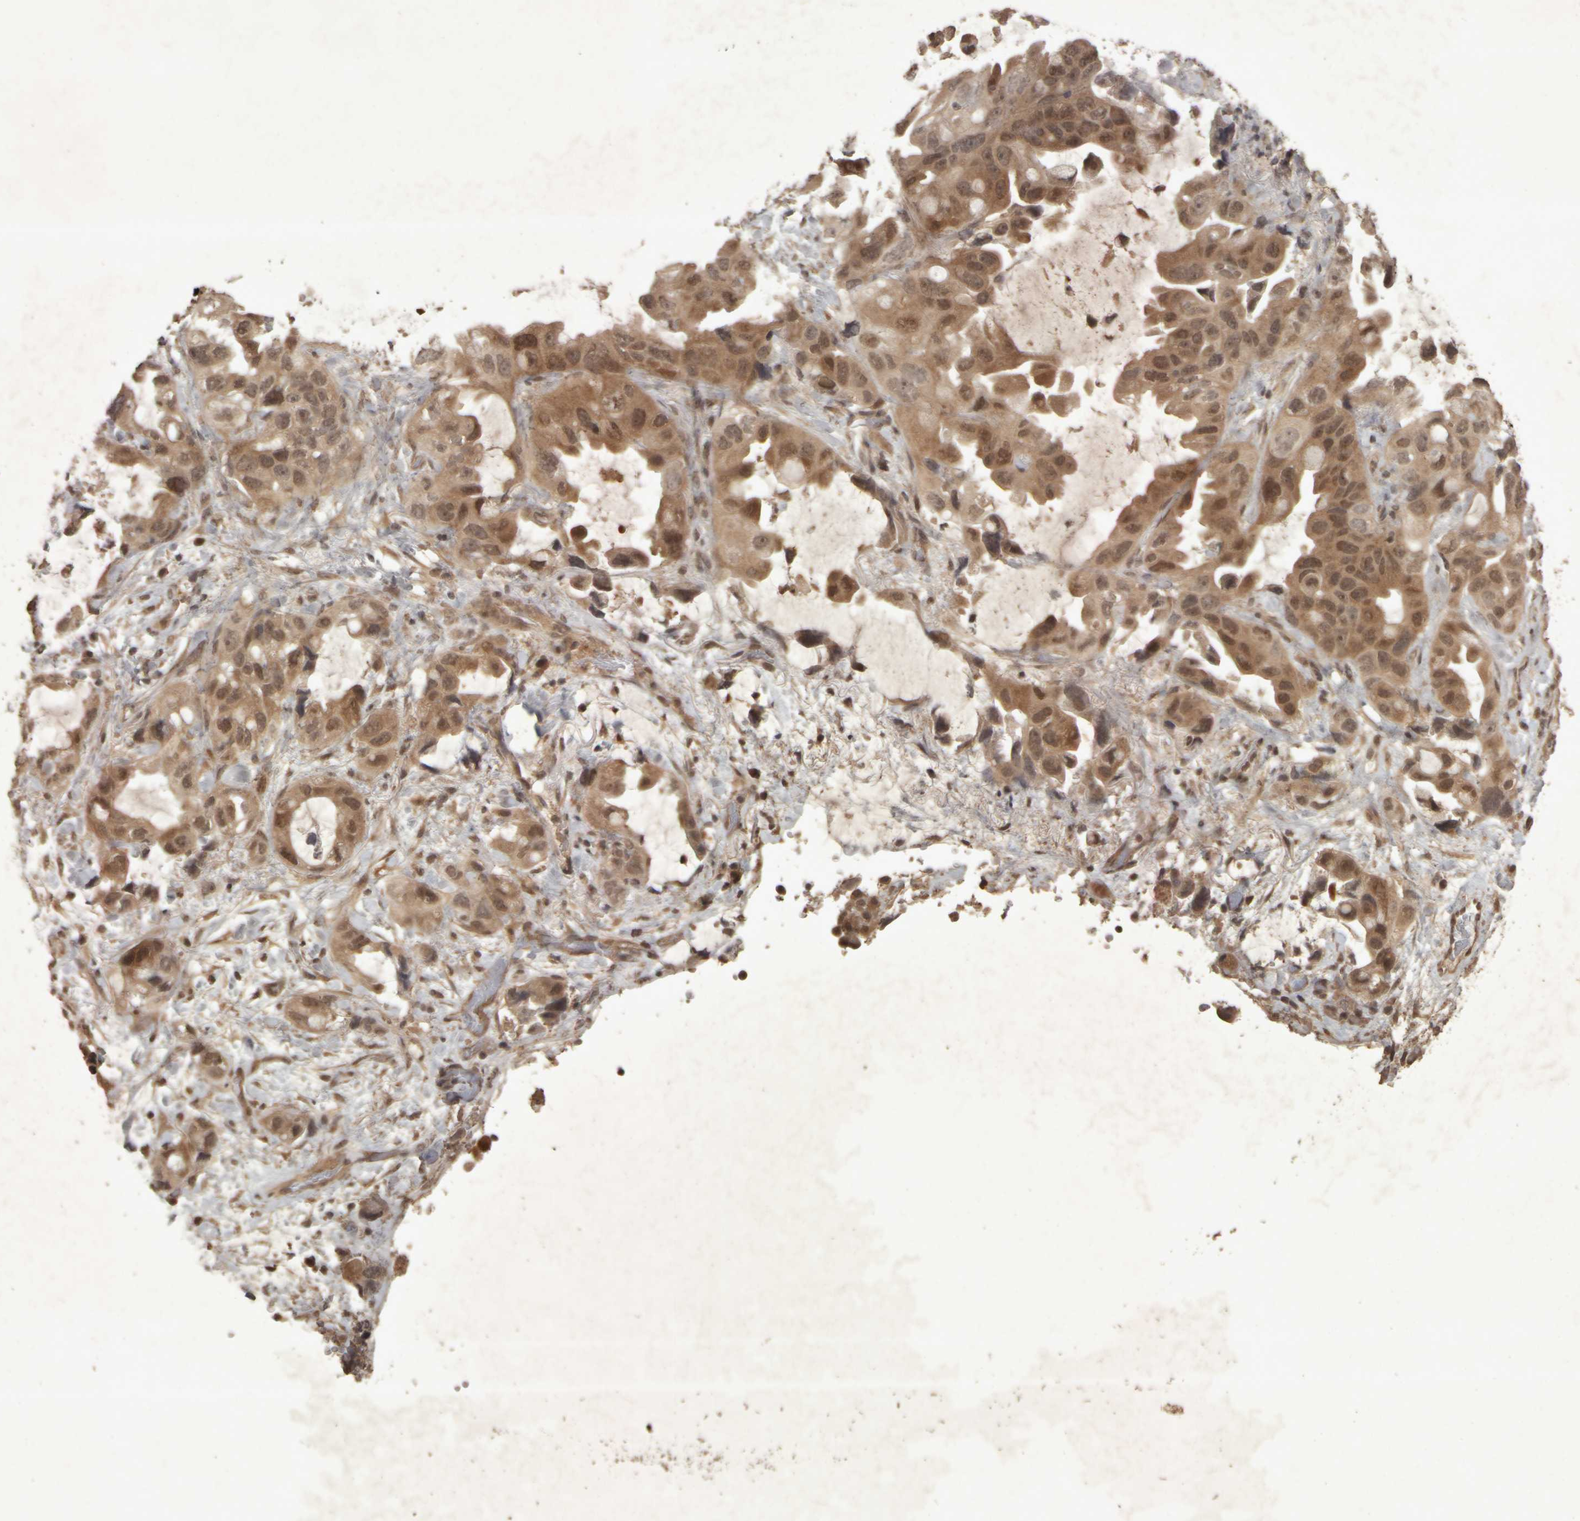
{"staining": {"intensity": "moderate", "quantity": ">75%", "location": "cytoplasmic/membranous,nuclear"}, "tissue": "lung cancer", "cell_type": "Tumor cells", "image_type": "cancer", "snomed": [{"axis": "morphology", "description": "Squamous cell carcinoma, NOS"}, {"axis": "topography", "description": "Lung"}], "caption": "The photomicrograph reveals staining of squamous cell carcinoma (lung), revealing moderate cytoplasmic/membranous and nuclear protein positivity (brown color) within tumor cells. (DAB IHC with brightfield microscopy, high magnification).", "gene": "ACO1", "patient": {"sex": "female", "age": 73}}